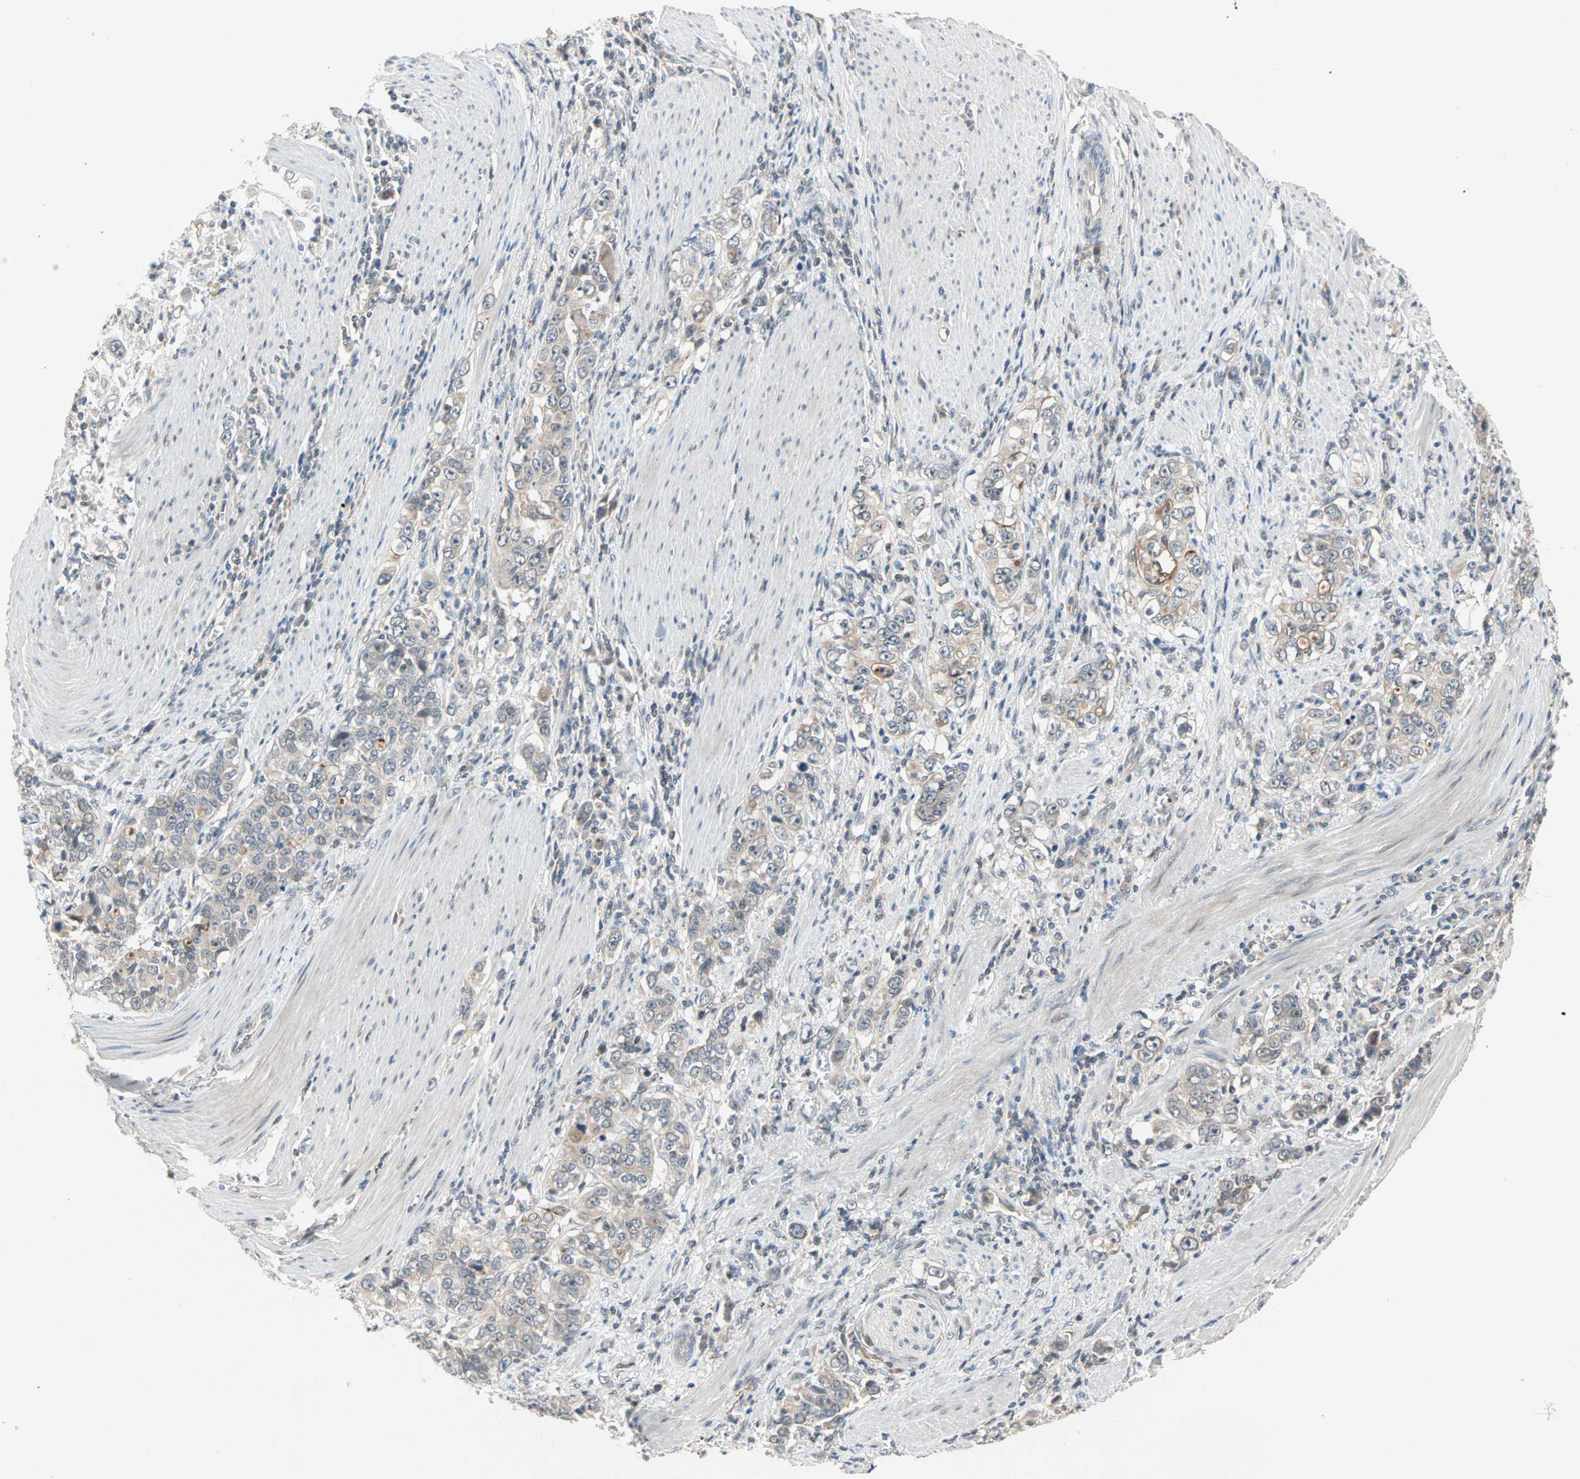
{"staining": {"intensity": "weak", "quantity": ">75%", "location": "cytoplasmic/membranous"}, "tissue": "stomach cancer", "cell_type": "Tumor cells", "image_type": "cancer", "snomed": [{"axis": "morphology", "description": "Adenocarcinoma, NOS"}, {"axis": "topography", "description": "Stomach, lower"}], "caption": "The image shows immunohistochemical staining of stomach cancer (adenocarcinoma). There is weak cytoplasmic/membranous staining is present in about >75% of tumor cells.", "gene": "PROS1", "patient": {"sex": "female", "age": 72}}